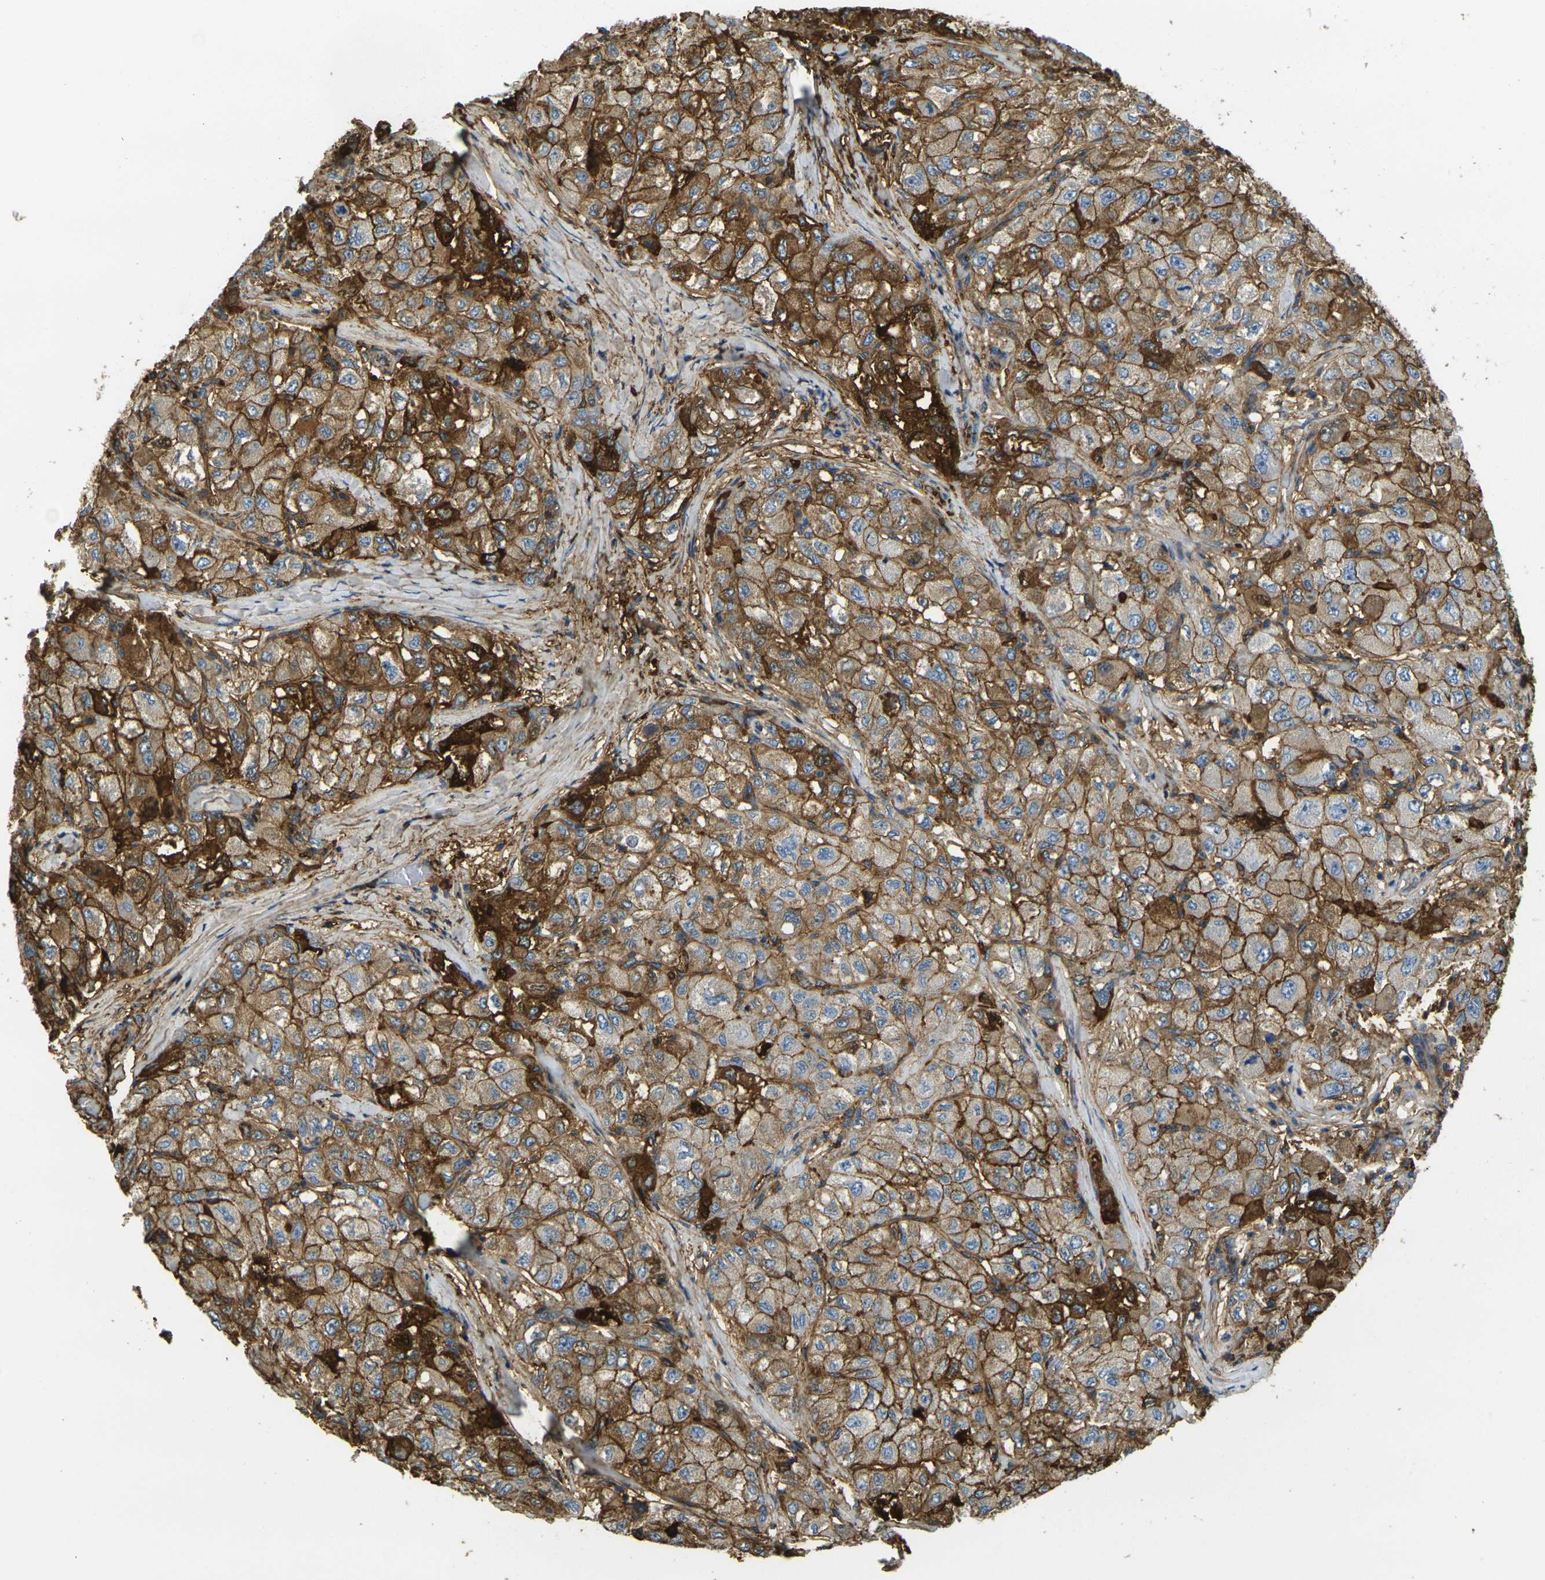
{"staining": {"intensity": "strong", "quantity": ">75%", "location": "cytoplasmic/membranous"}, "tissue": "liver cancer", "cell_type": "Tumor cells", "image_type": "cancer", "snomed": [{"axis": "morphology", "description": "Carcinoma, Hepatocellular, NOS"}, {"axis": "topography", "description": "Liver"}], "caption": "The immunohistochemical stain labels strong cytoplasmic/membranous expression in tumor cells of liver cancer (hepatocellular carcinoma) tissue.", "gene": "PLCD1", "patient": {"sex": "male", "age": 80}}